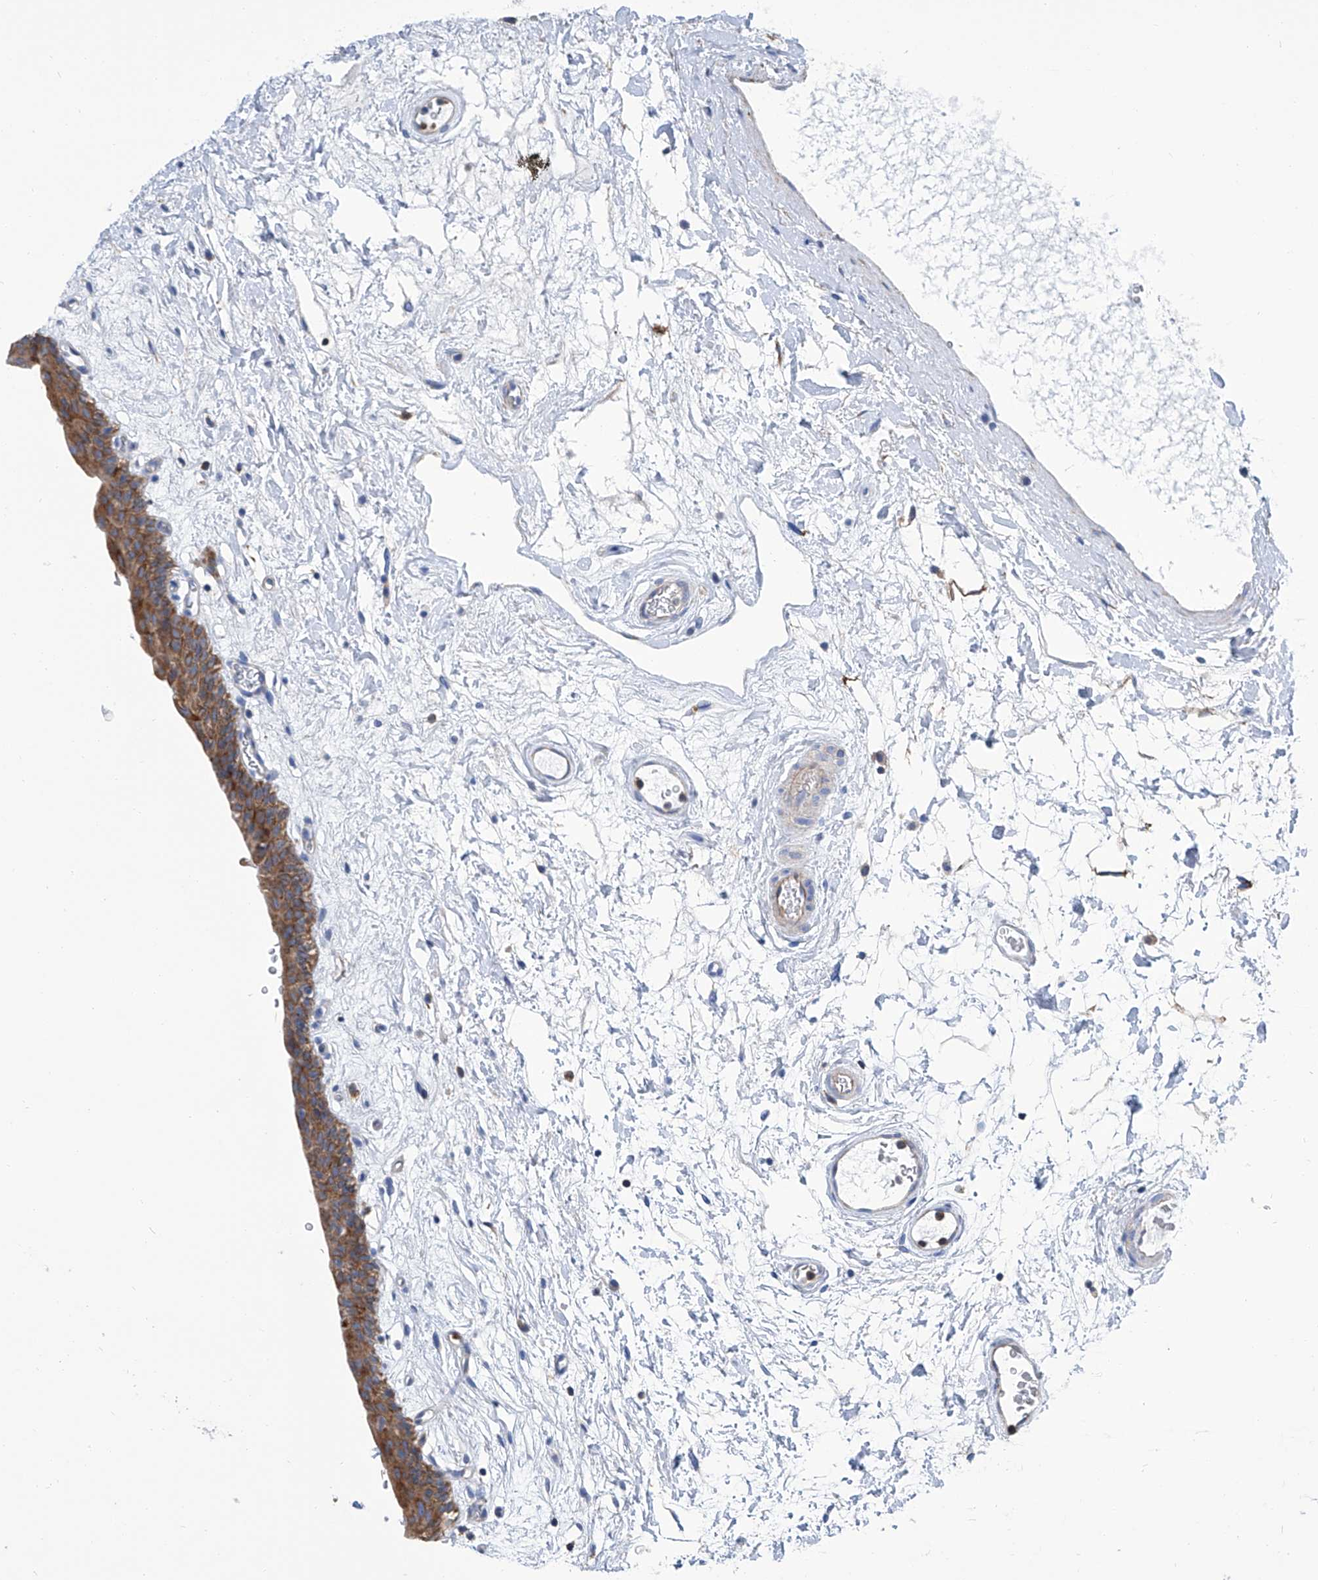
{"staining": {"intensity": "moderate", "quantity": ">75%", "location": "cytoplasmic/membranous"}, "tissue": "urinary bladder", "cell_type": "Urothelial cells", "image_type": "normal", "snomed": [{"axis": "morphology", "description": "Normal tissue, NOS"}, {"axis": "topography", "description": "Urinary bladder"}], "caption": "An immunohistochemistry (IHC) histopathology image of benign tissue is shown. Protein staining in brown shows moderate cytoplasmic/membranous positivity in urinary bladder within urothelial cells.", "gene": "GPT", "patient": {"sex": "male", "age": 83}}